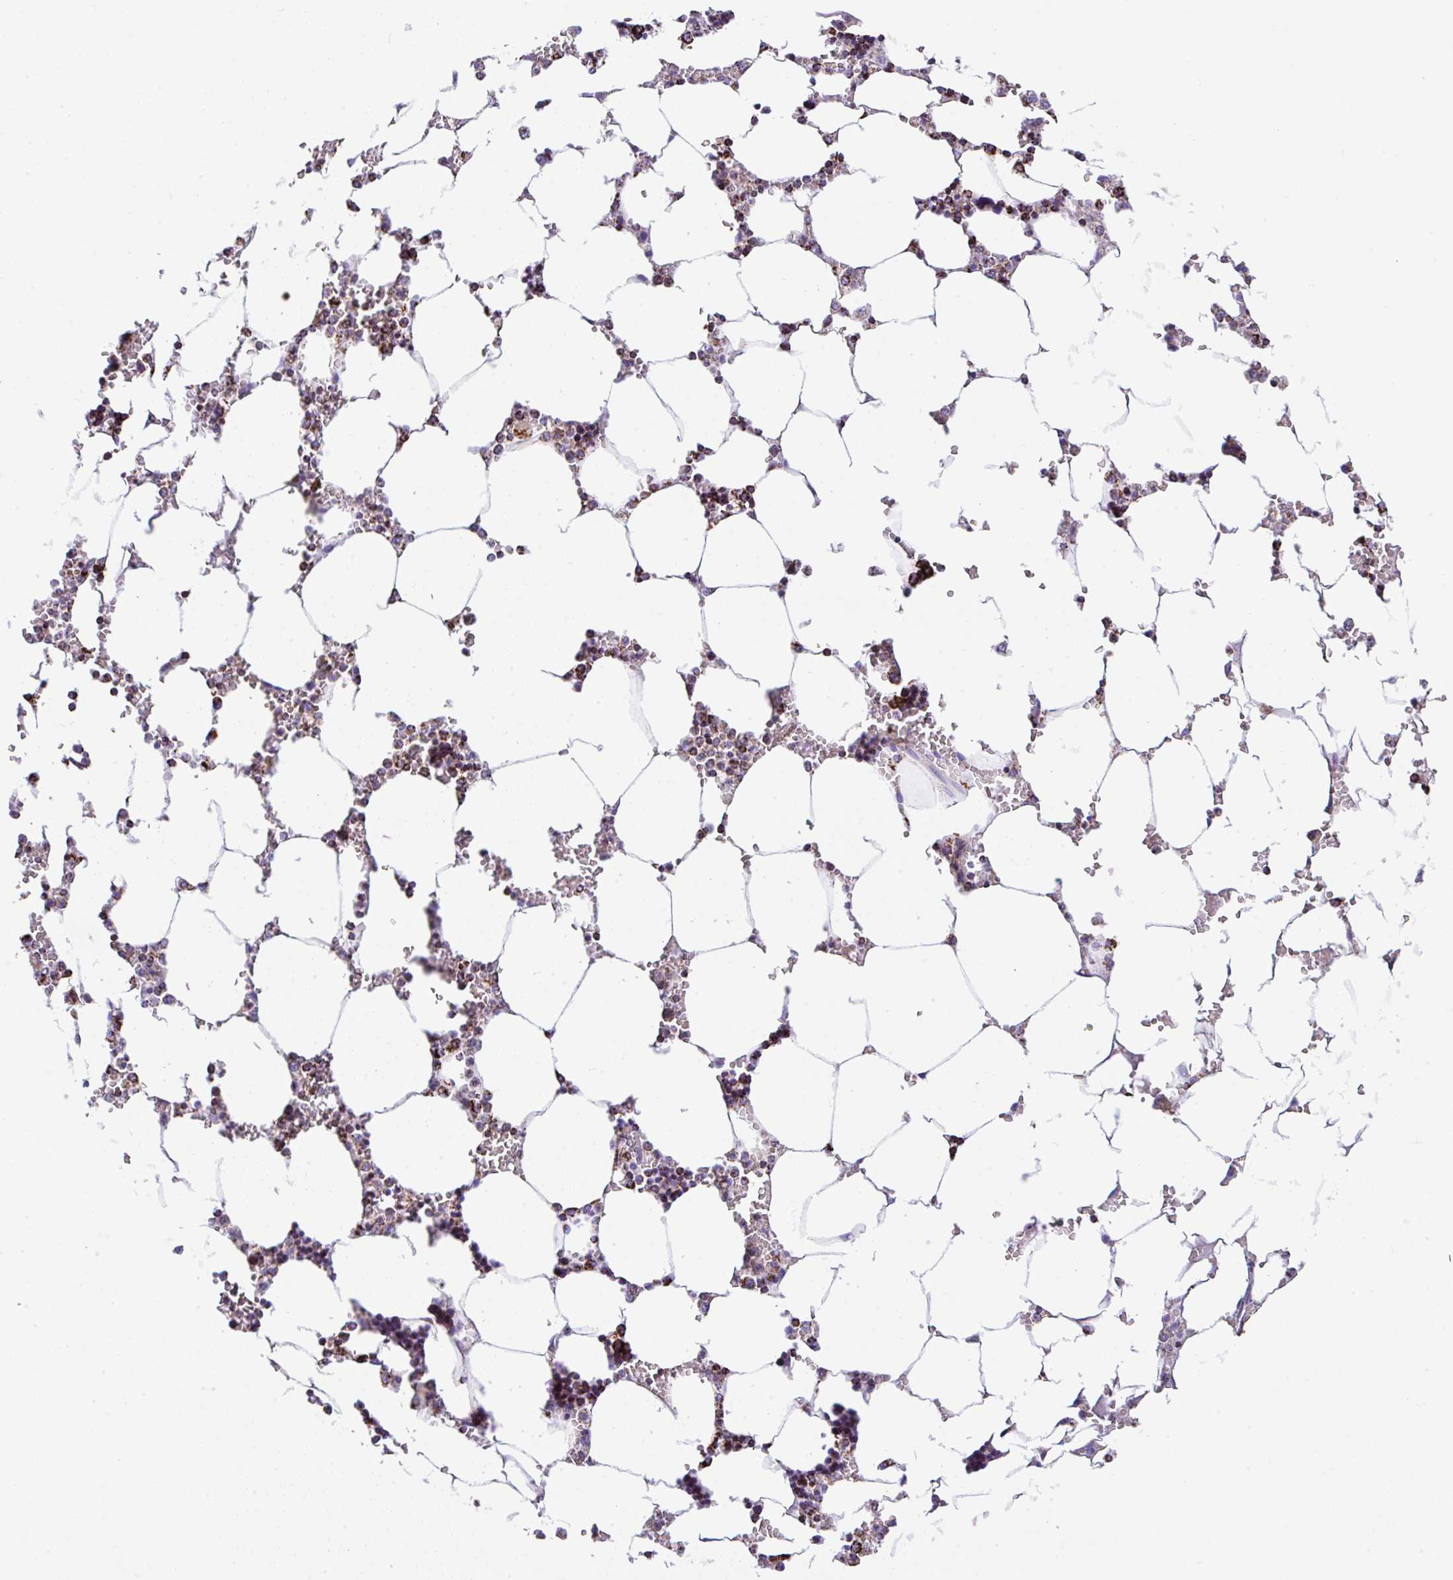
{"staining": {"intensity": "strong", "quantity": "25%-75%", "location": "cytoplasmic/membranous"}, "tissue": "bone marrow", "cell_type": "Hematopoietic cells", "image_type": "normal", "snomed": [{"axis": "morphology", "description": "Normal tissue, NOS"}, {"axis": "topography", "description": "Bone marrow"}], "caption": "IHC micrograph of benign bone marrow stained for a protein (brown), which demonstrates high levels of strong cytoplasmic/membranous positivity in about 25%-75% of hematopoietic cells.", "gene": "ANKRD33B", "patient": {"sex": "male", "age": 64}}